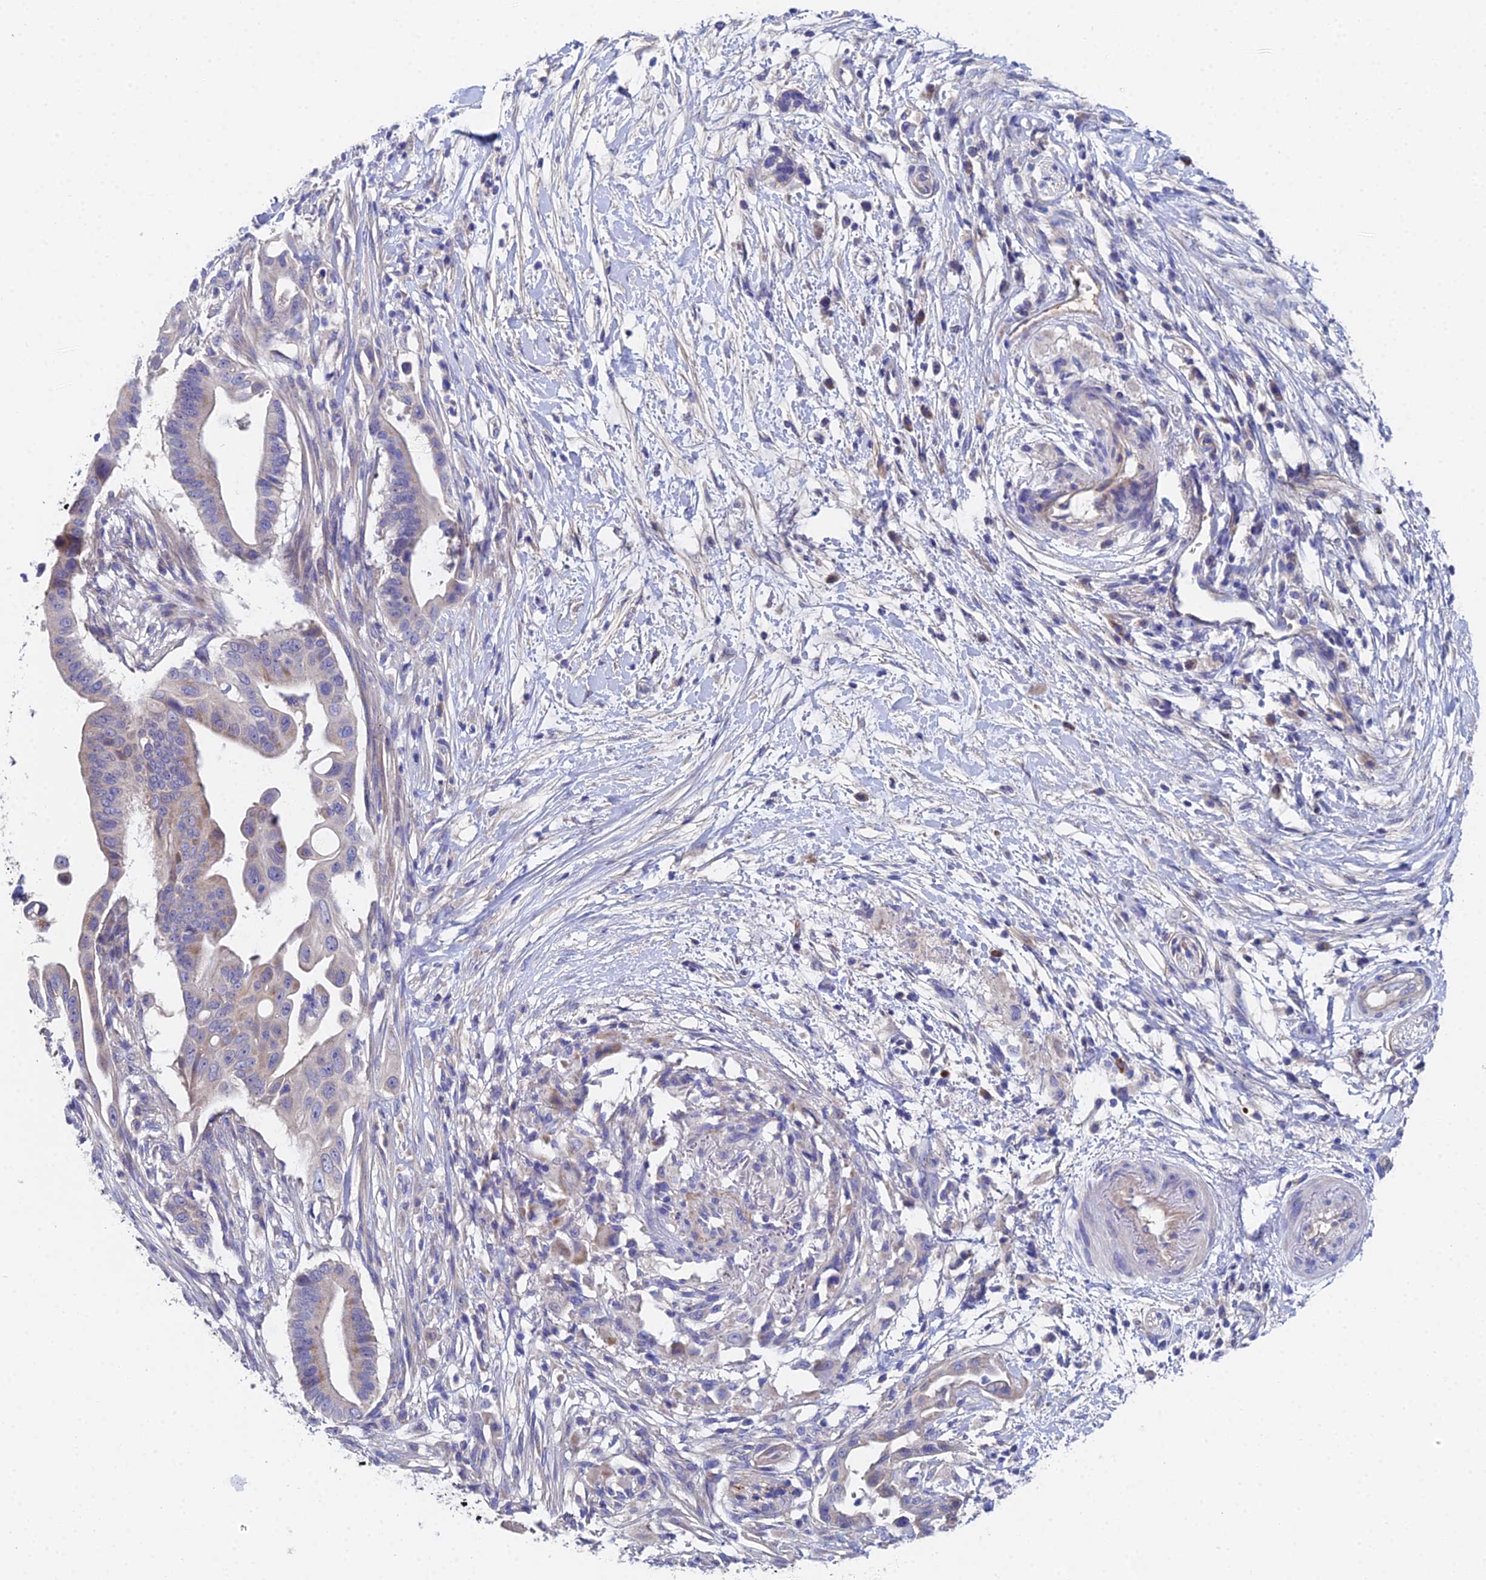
{"staining": {"intensity": "weak", "quantity": "<25%", "location": "cytoplasmic/membranous"}, "tissue": "pancreatic cancer", "cell_type": "Tumor cells", "image_type": "cancer", "snomed": [{"axis": "morphology", "description": "Adenocarcinoma, NOS"}, {"axis": "topography", "description": "Pancreas"}], "caption": "The histopathology image exhibits no staining of tumor cells in pancreatic adenocarcinoma.", "gene": "UBE2L3", "patient": {"sex": "male", "age": 68}}